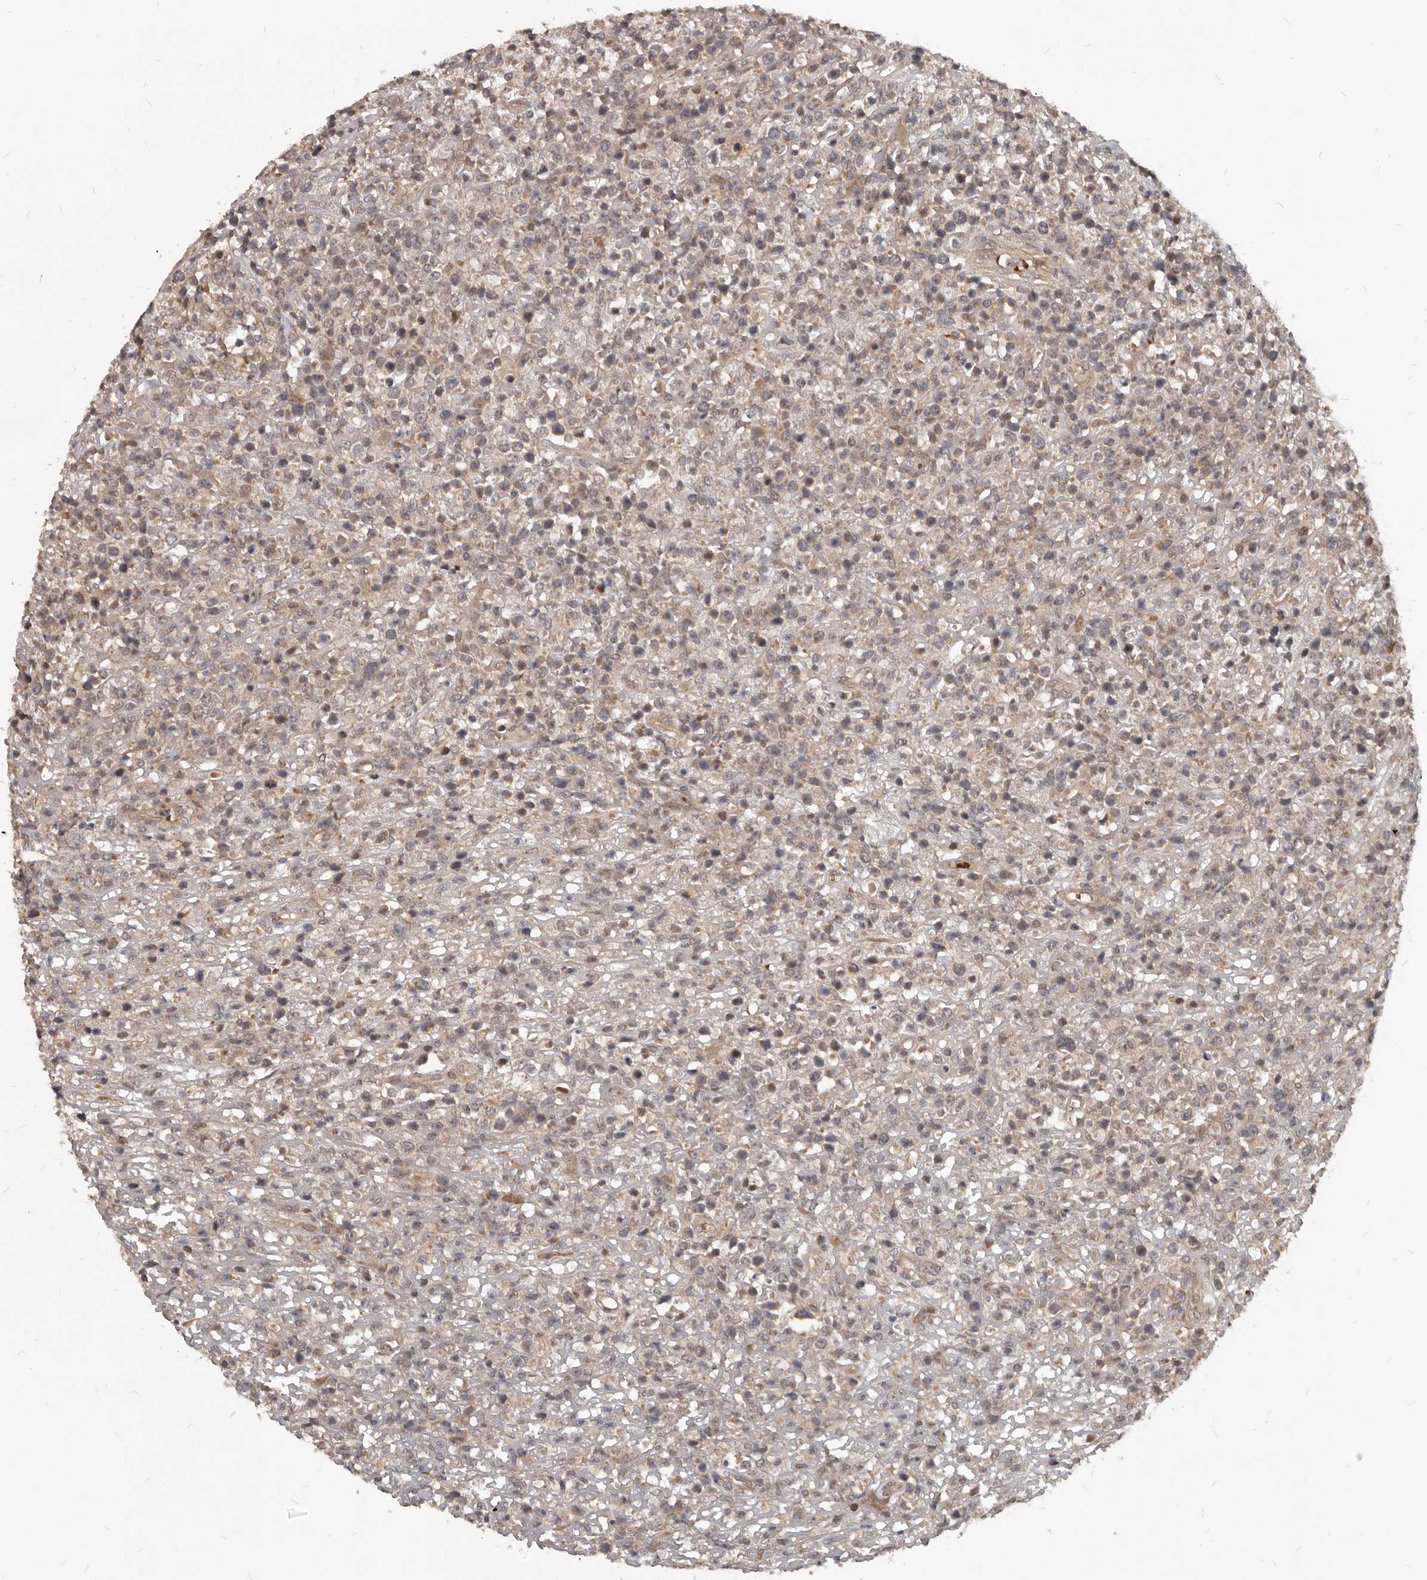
{"staining": {"intensity": "weak", "quantity": "25%-75%", "location": "cytoplasmic/membranous"}, "tissue": "lymphoma", "cell_type": "Tumor cells", "image_type": "cancer", "snomed": [{"axis": "morphology", "description": "Malignant lymphoma, non-Hodgkin's type, High grade"}, {"axis": "topography", "description": "Colon"}], "caption": "Brown immunohistochemical staining in malignant lymphoma, non-Hodgkin's type (high-grade) demonstrates weak cytoplasmic/membranous expression in about 25%-75% of tumor cells.", "gene": "GABPB2", "patient": {"sex": "female", "age": 53}}